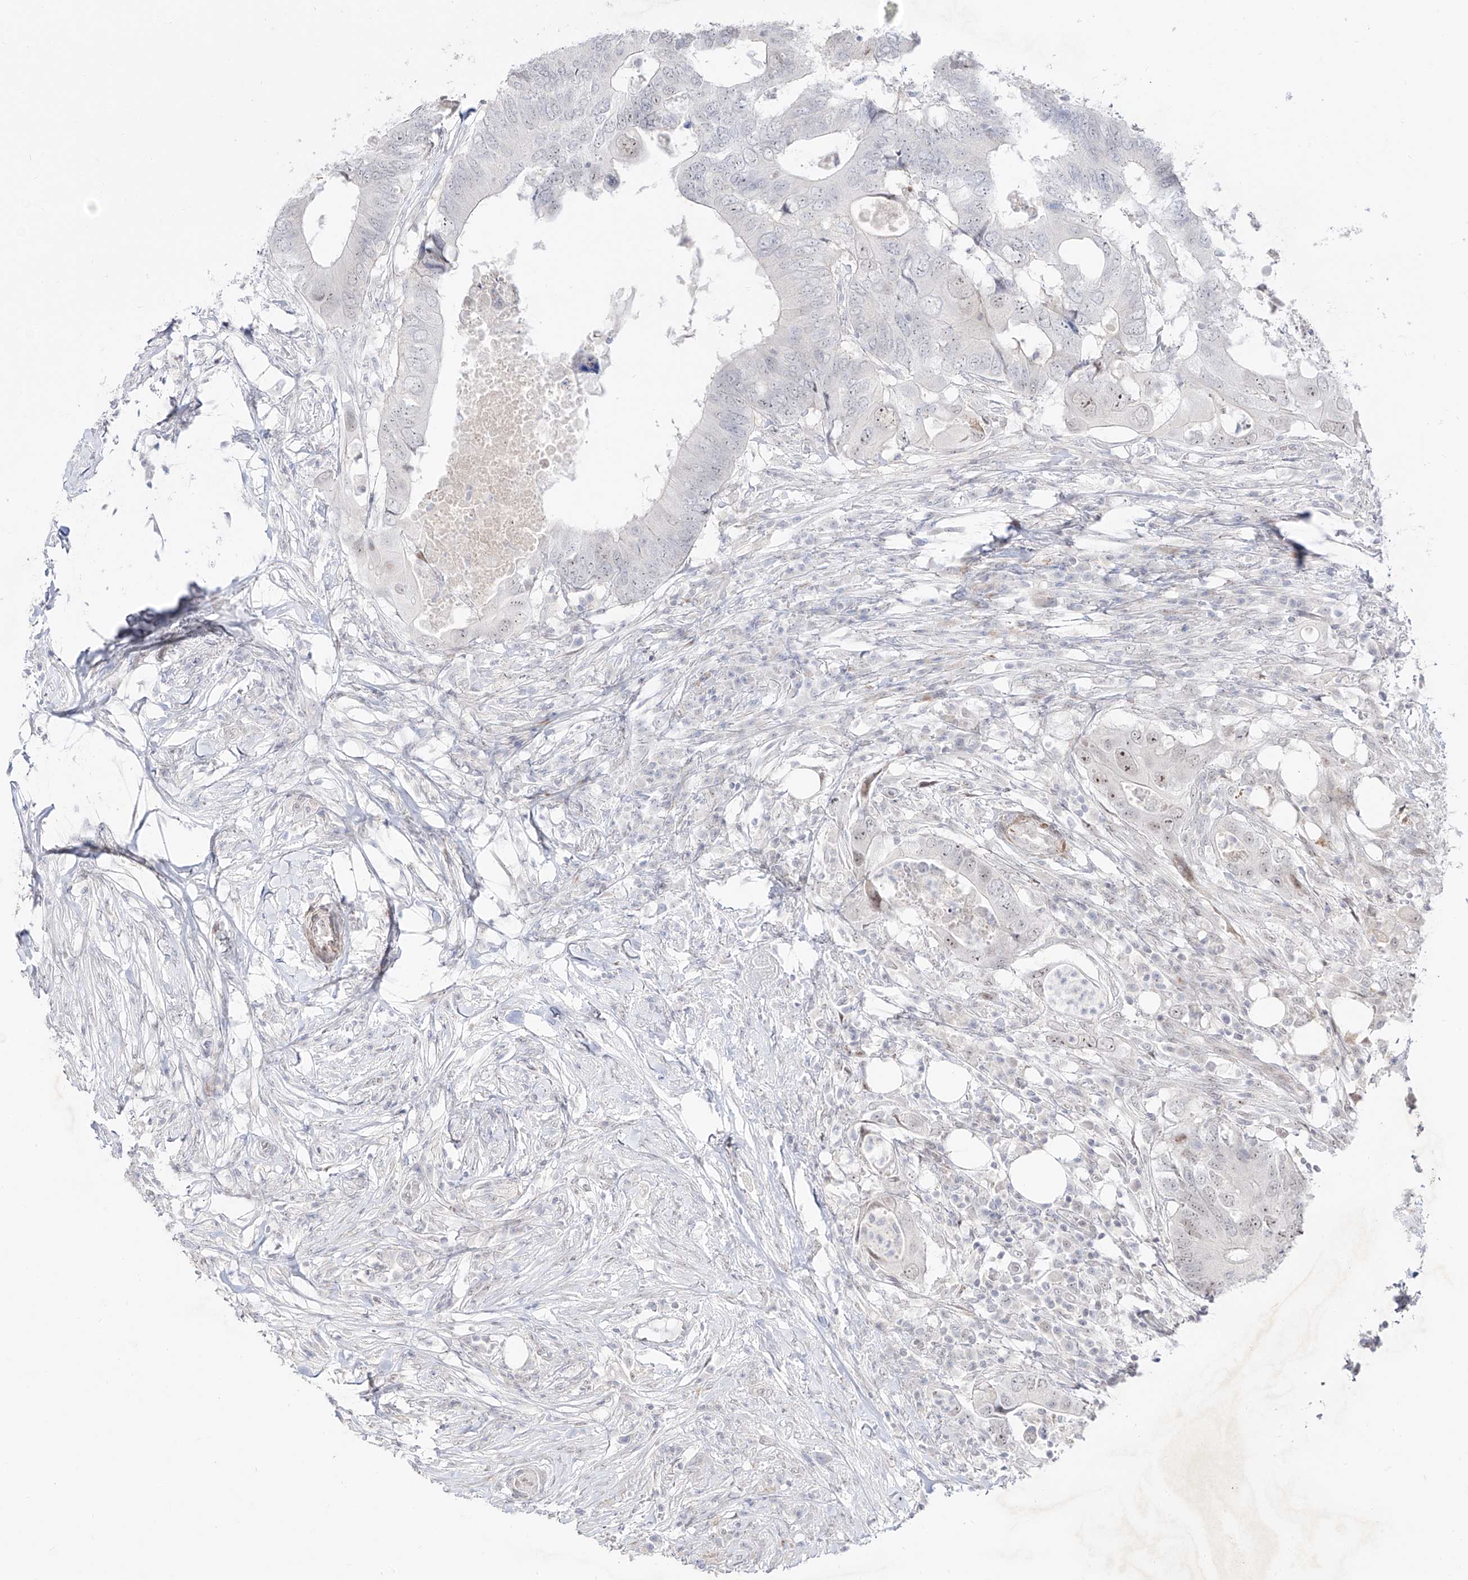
{"staining": {"intensity": "weak", "quantity": "<25%", "location": "nuclear"}, "tissue": "colorectal cancer", "cell_type": "Tumor cells", "image_type": "cancer", "snomed": [{"axis": "morphology", "description": "Adenocarcinoma, NOS"}, {"axis": "topography", "description": "Colon"}], "caption": "Human adenocarcinoma (colorectal) stained for a protein using immunohistochemistry demonstrates no staining in tumor cells.", "gene": "ZNF180", "patient": {"sex": "male", "age": 71}}